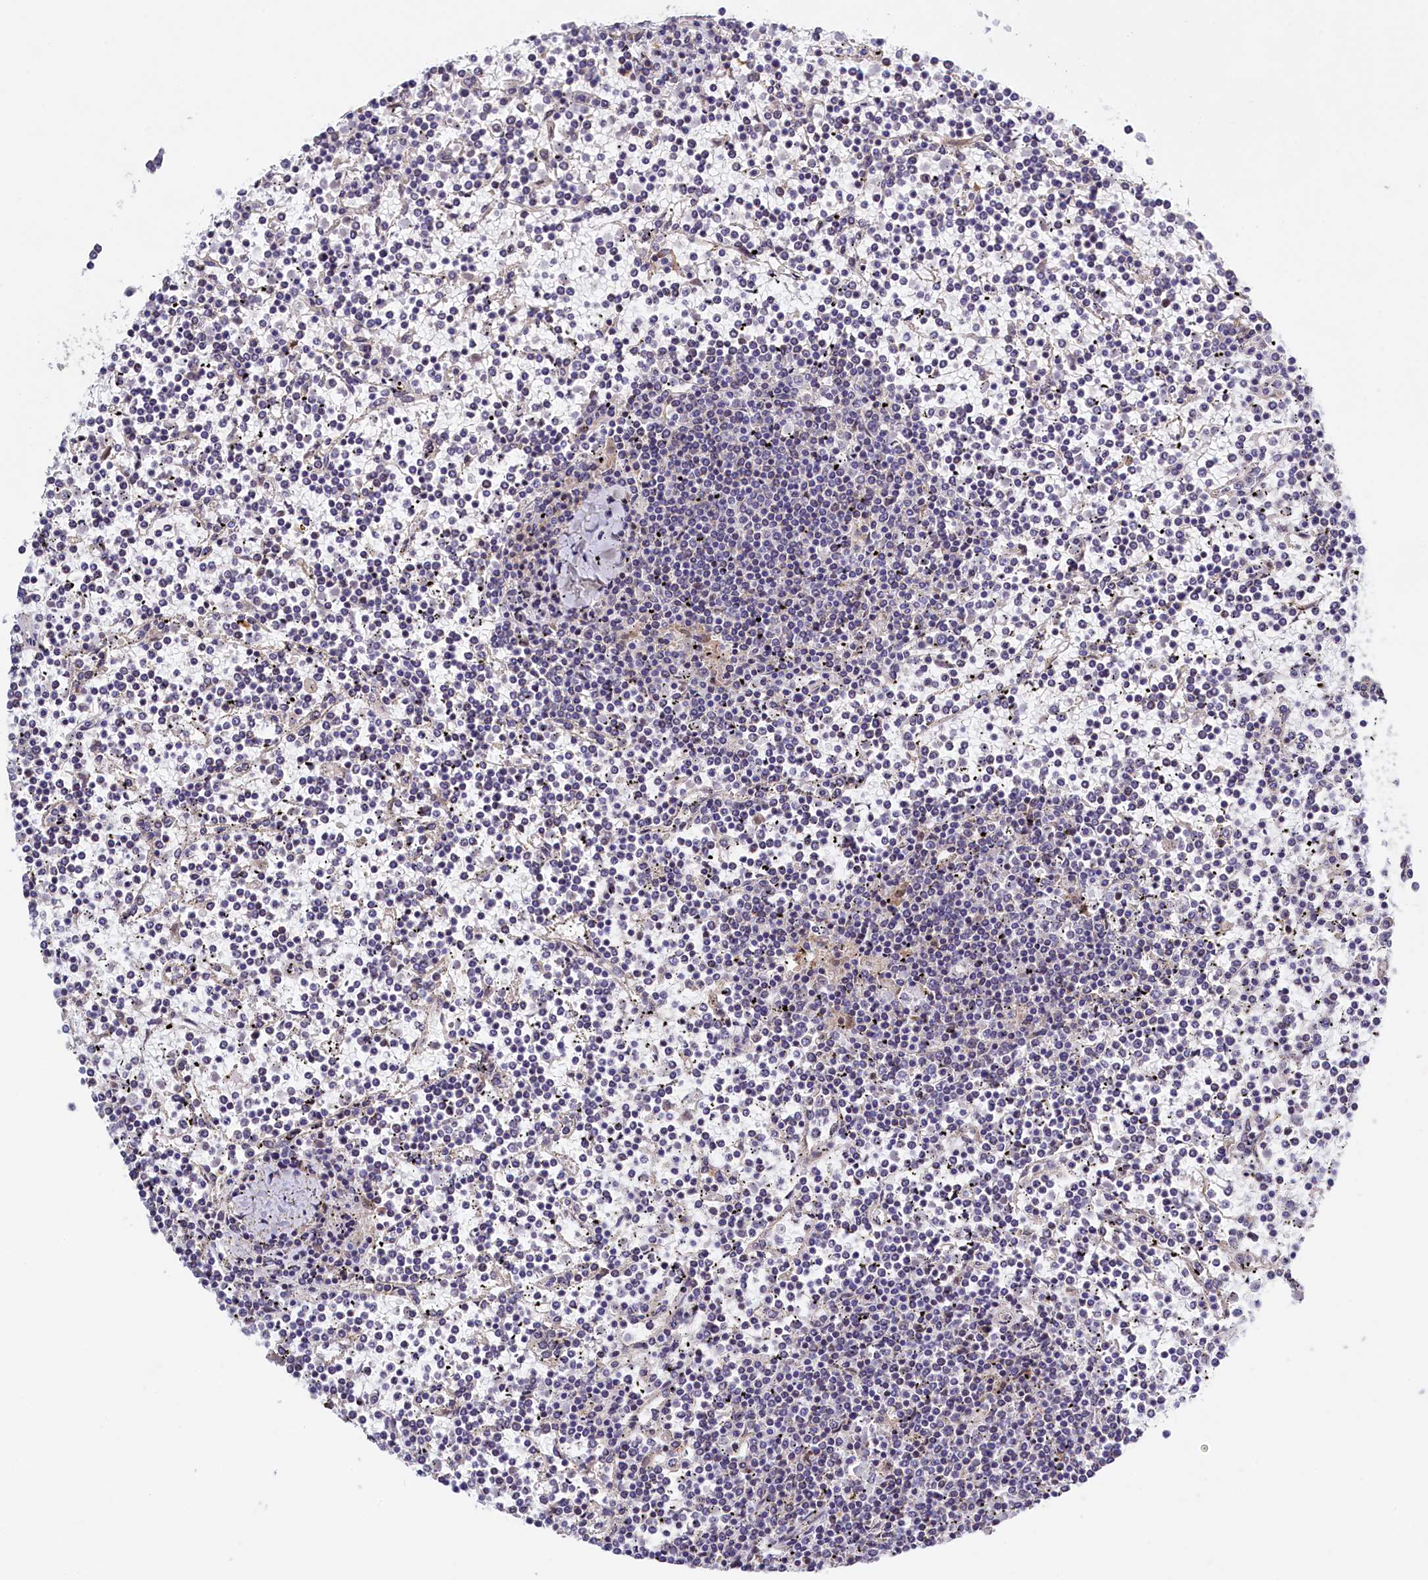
{"staining": {"intensity": "negative", "quantity": "none", "location": "none"}, "tissue": "lymphoma", "cell_type": "Tumor cells", "image_type": "cancer", "snomed": [{"axis": "morphology", "description": "Malignant lymphoma, non-Hodgkin's type, Low grade"}, {"axis": "topography", "description": "Spleen"}], "caption": "IHC micrograph of neoplastic tissue: lymphoma stained with DAB demonstrates no significant protein positivity in tumor cells.", "gene": "HYKK", "patient": {"sex": "female", "age": 19}}